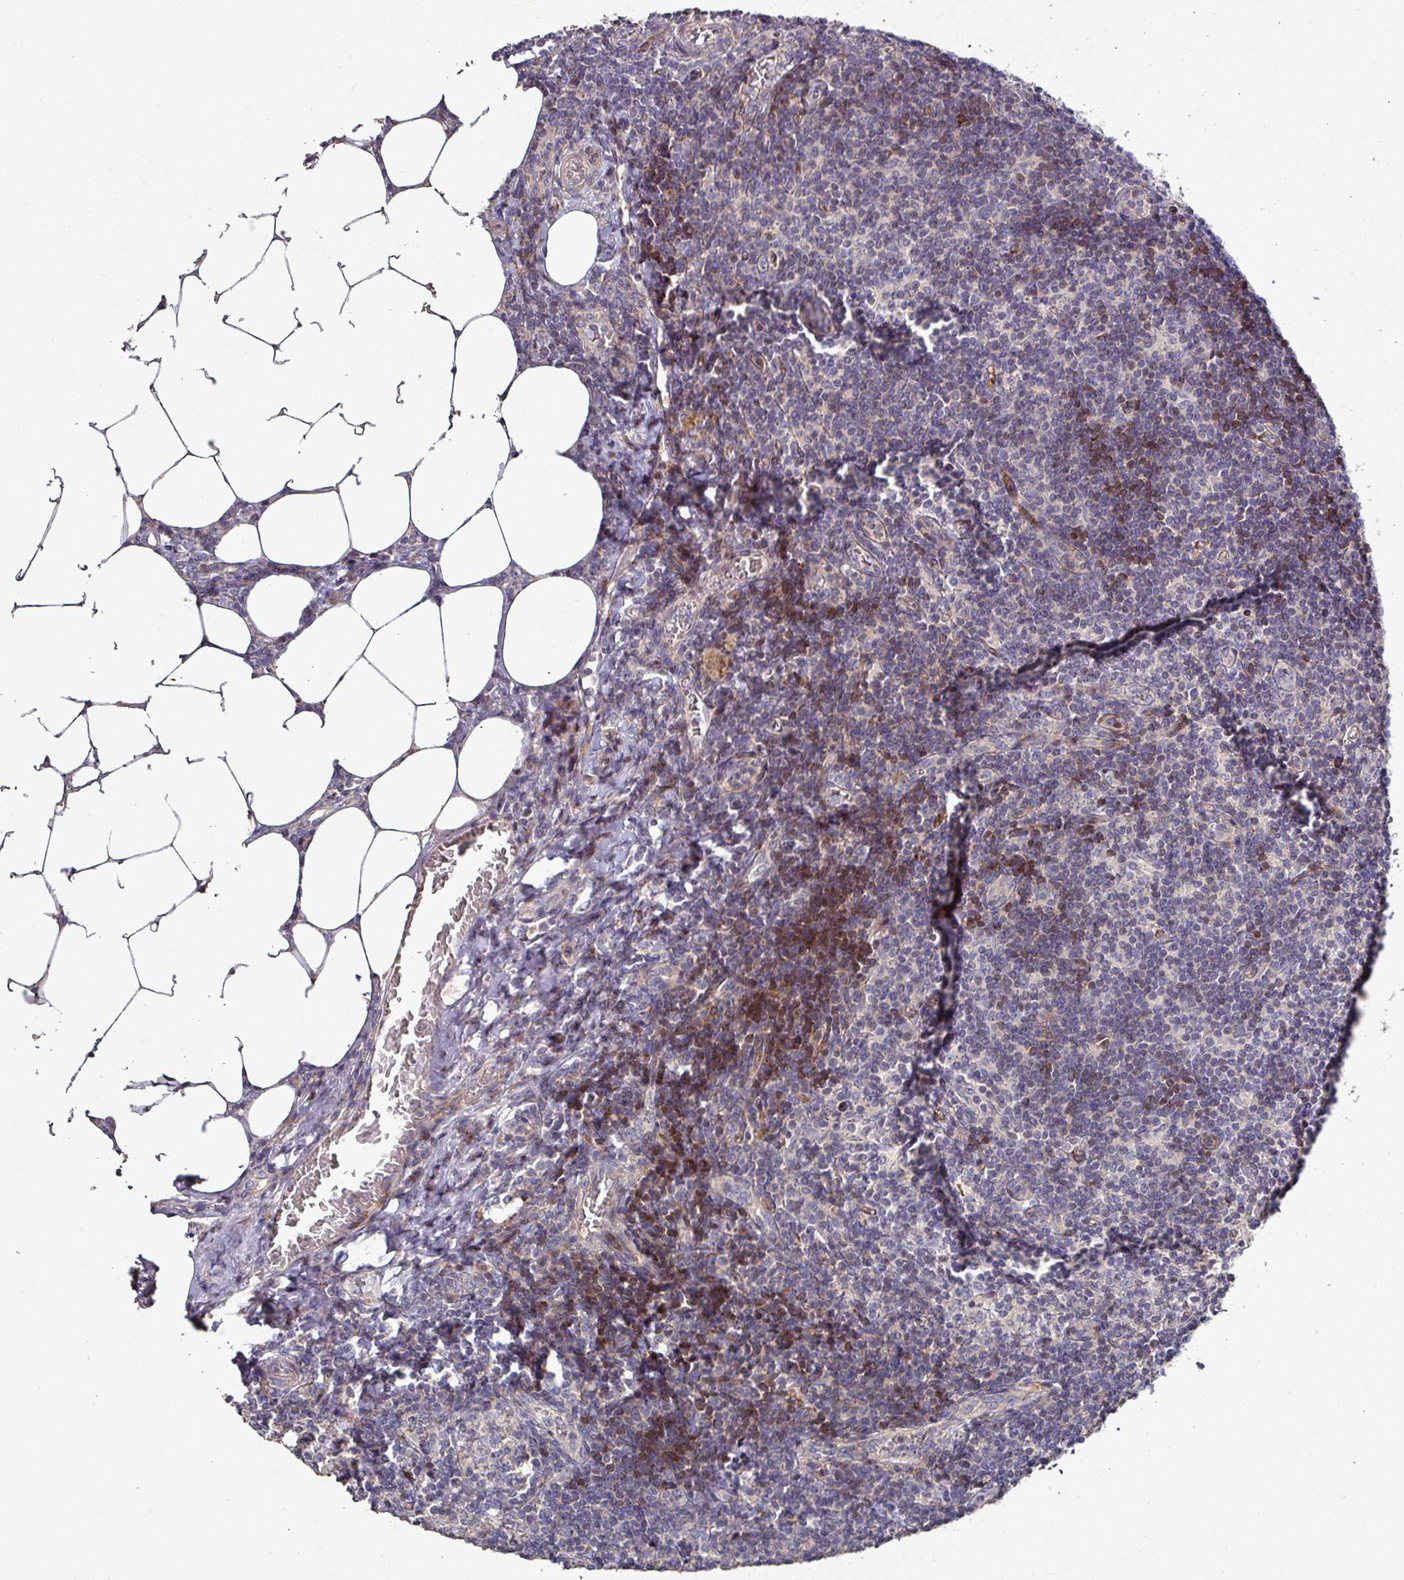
{"staining": {"intensity": "moderate", "quantity": "<25%", "location": "cytoplasmic/membranous"}, "tissue": "lymph node", "cell_type": "Germinal center cells", "image_type": "normal", "snomed": [{"axis": "morphology", "description": "Normal tissue, NOS"}, {"axis": "topography", "description": "Lymph node"}], "caption": "Immunohistochemistry image of unremarkable human lymph node stained for a protein (brown), which reveals low levels of moderate cytoplasmic/membranous positivity in approximately <25% of germinal center cells.", "gene": "RPL23A", "patient": {"sex": "female", "age": 59}}